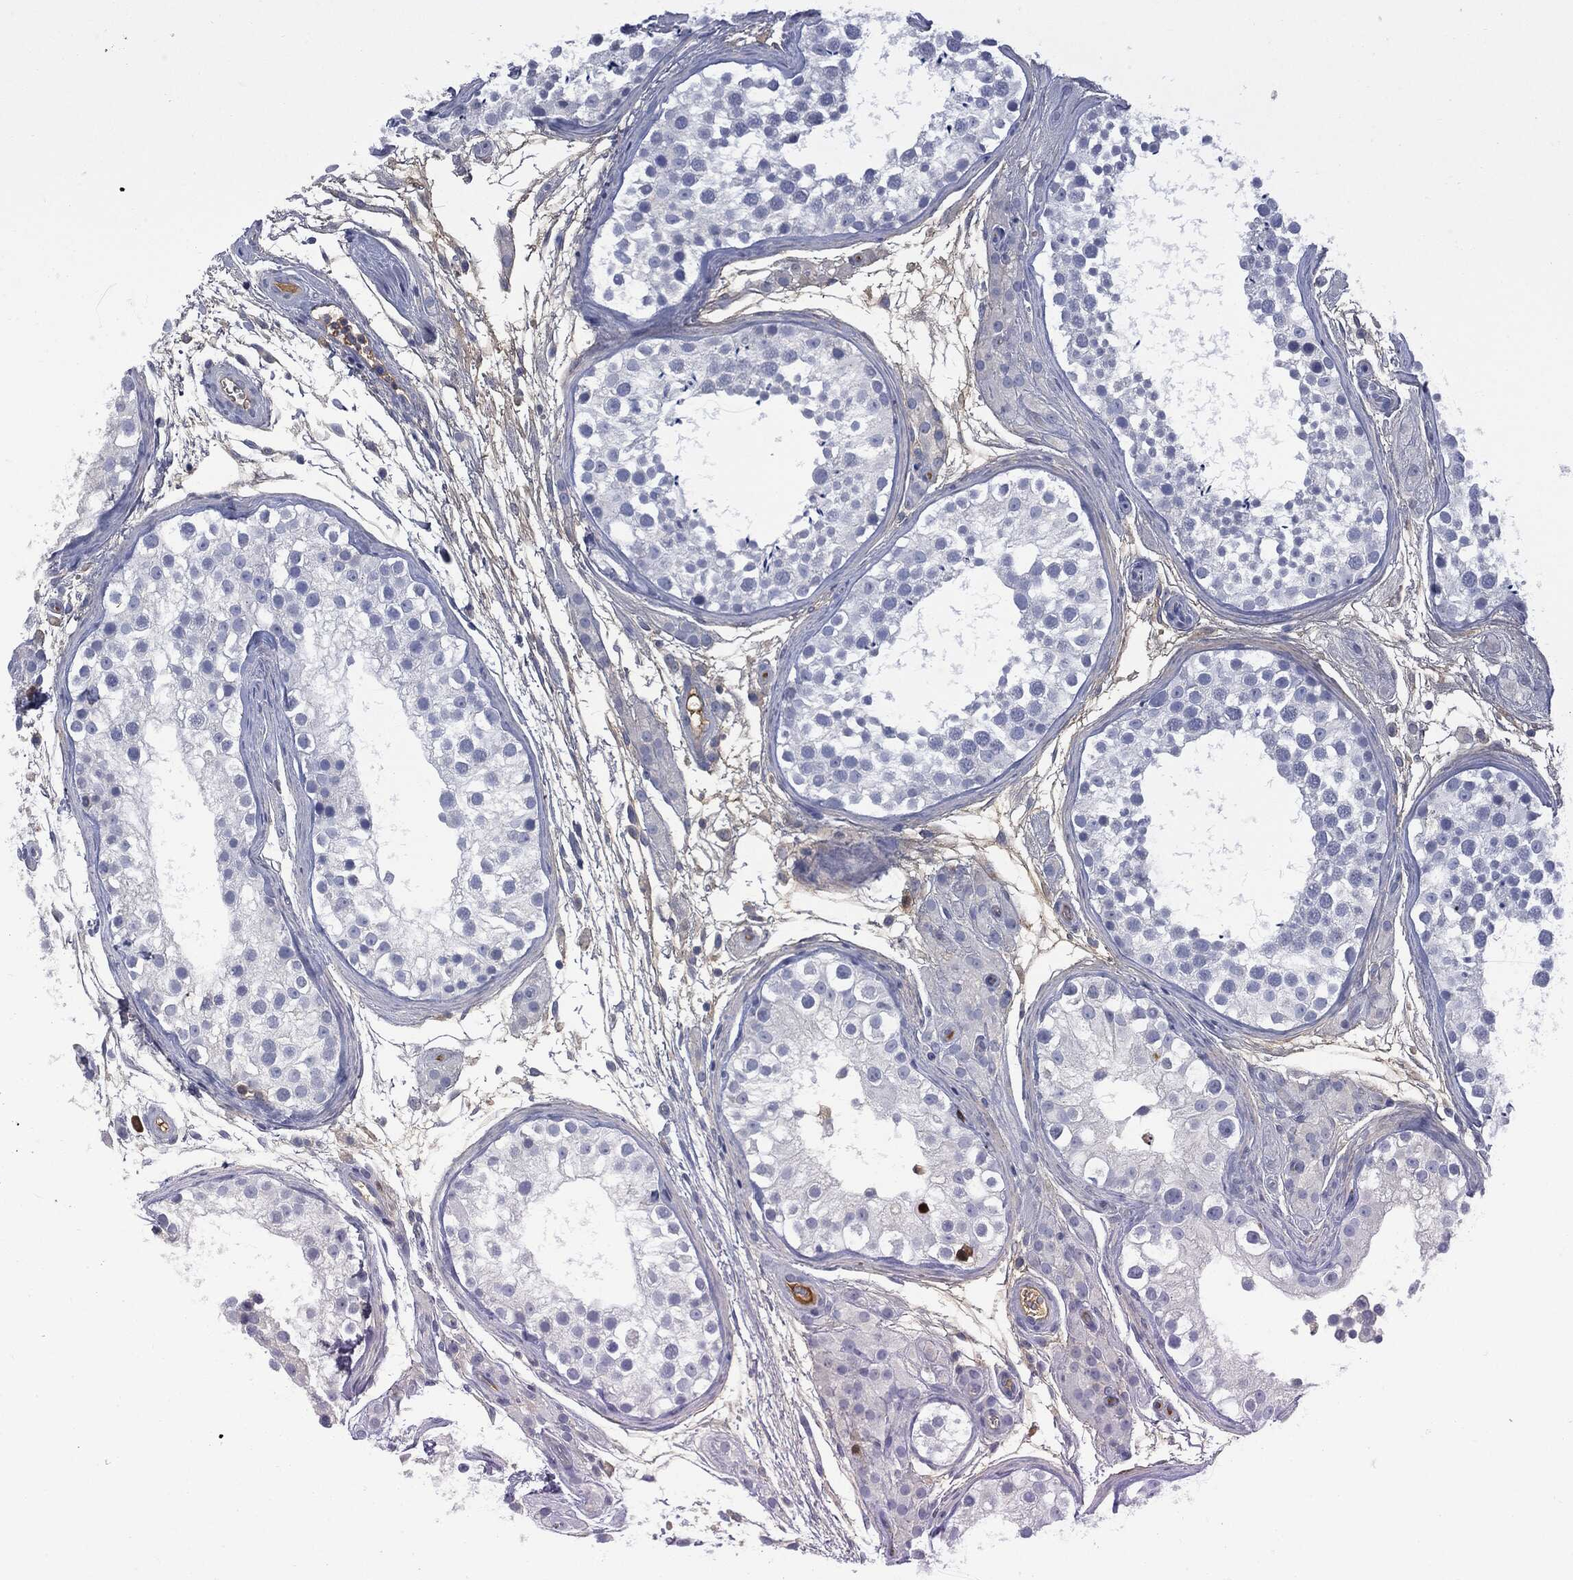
{"staining": {"intensity": "negative", "quantity": "none", "location": "none"}, "tissue": "testis", "cell_type": "Cells in seminiferous ducts", "image_type": "normal", "snomed": [{"axis": "morphology", "description": "Normal tissue, NOS"}, {"axis": "topography", "description": "Testis"}], "caption": "Immunohistochemistry (IHC) image of normal human testis stained for a protein (brown), which shows no expression in cells in seminiferous ducts.", "gene": "BTK", "patient": {"sex": "male", "age": 31}}